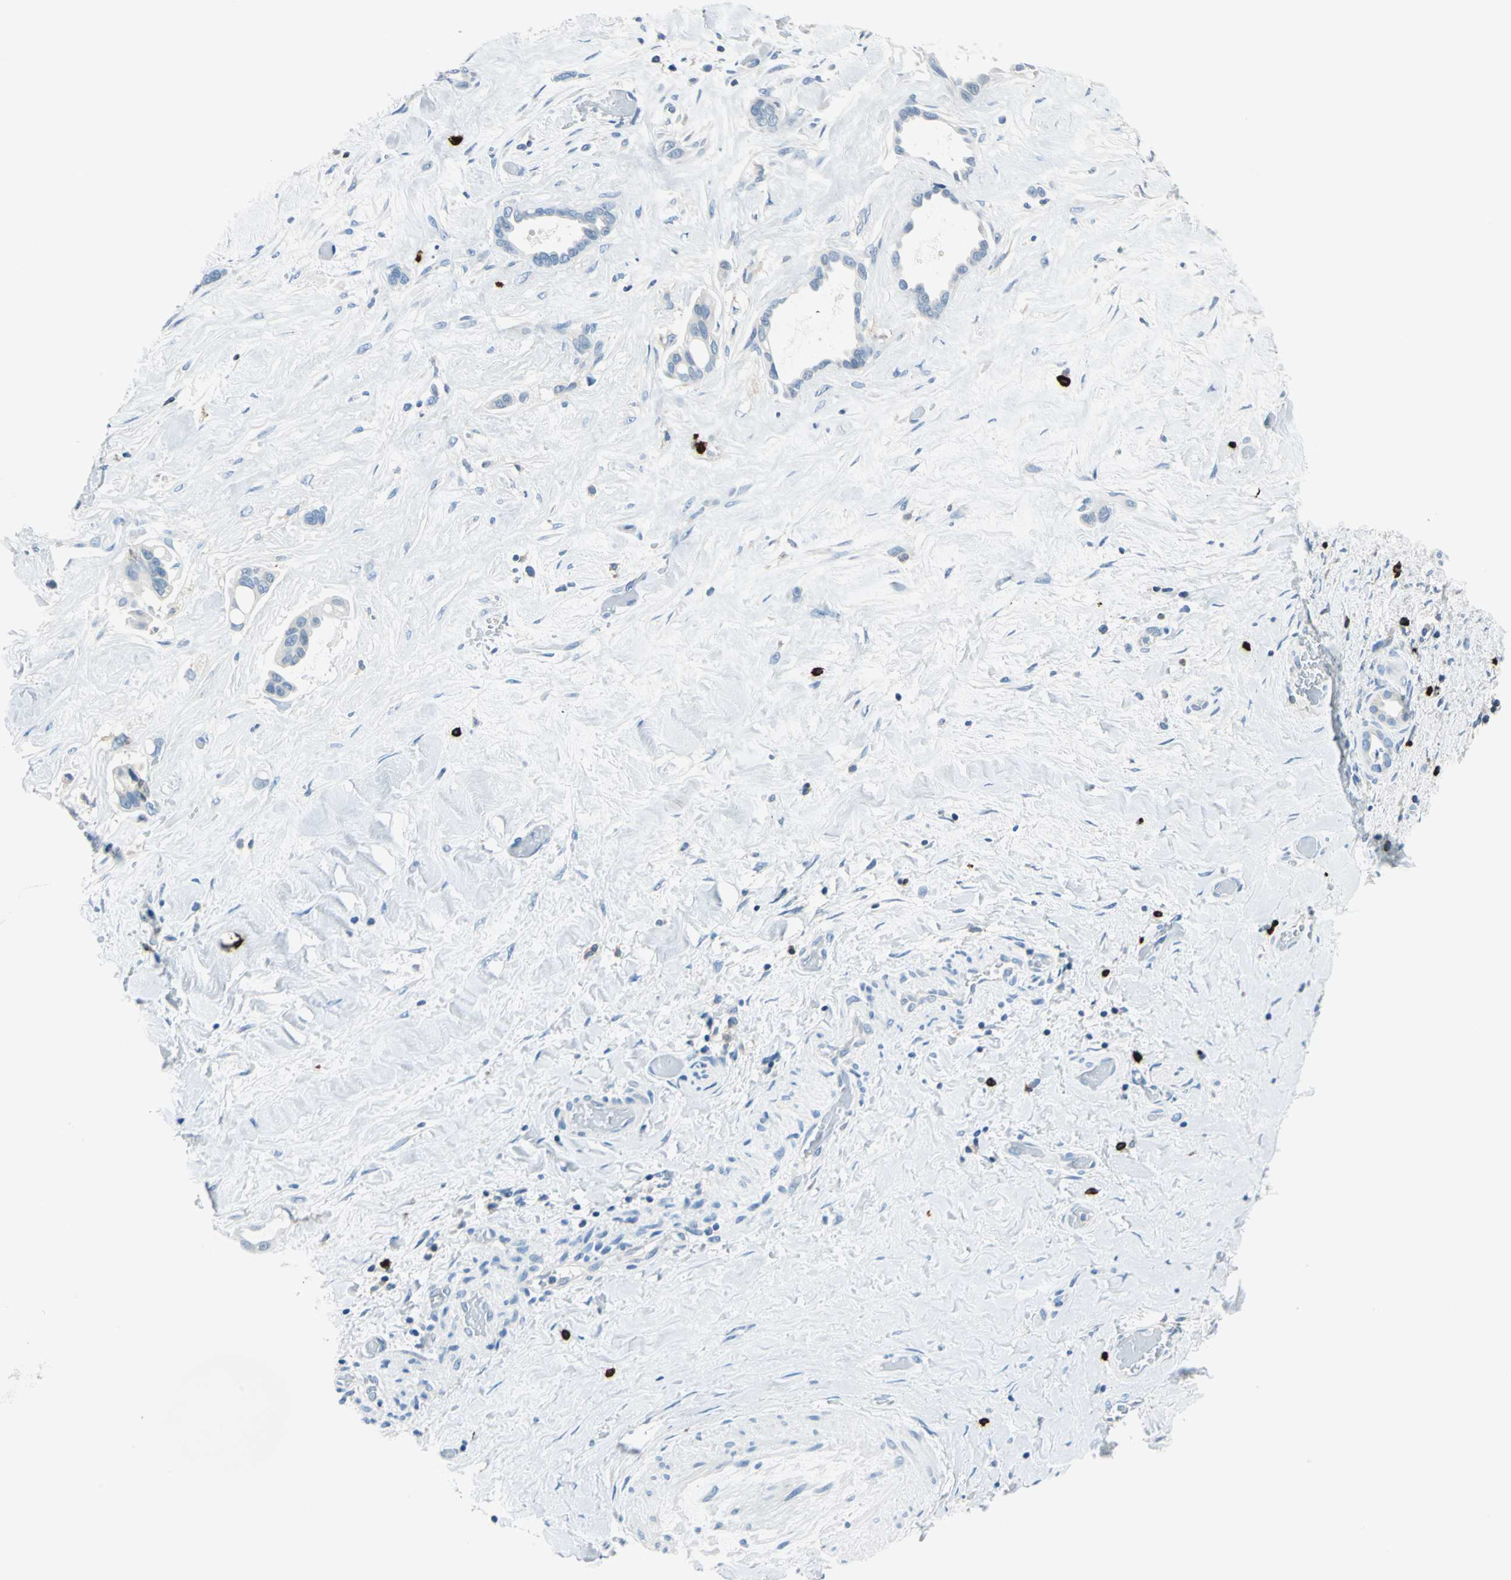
{"staining": {"intensity": "negative", "quantity": "none", "location": "none"}, "tissue": "liver cancer", "cell_type": "Tumor cells", "image_type": "cancer", "snomed": [{"axis": "morphology", "description": "Cholangiocarcinoma"}, {"axis": "topography", "description": "Liver"}], "caption": "High power microscopy micrograph of an immunohistochemistry (IHC) micrograph of liver cholangiocarcinoma, revealing no significant positivity in tumor cells. The staining was performed using DAB (3,3'-diaminobenzidine) to visualize the protein expression in brown, while the nuclei were stained in blue with hematoxylin (Magnification: 20x).", "gene": "CPA3", "patient": {"sex": "female", "age": 65}}